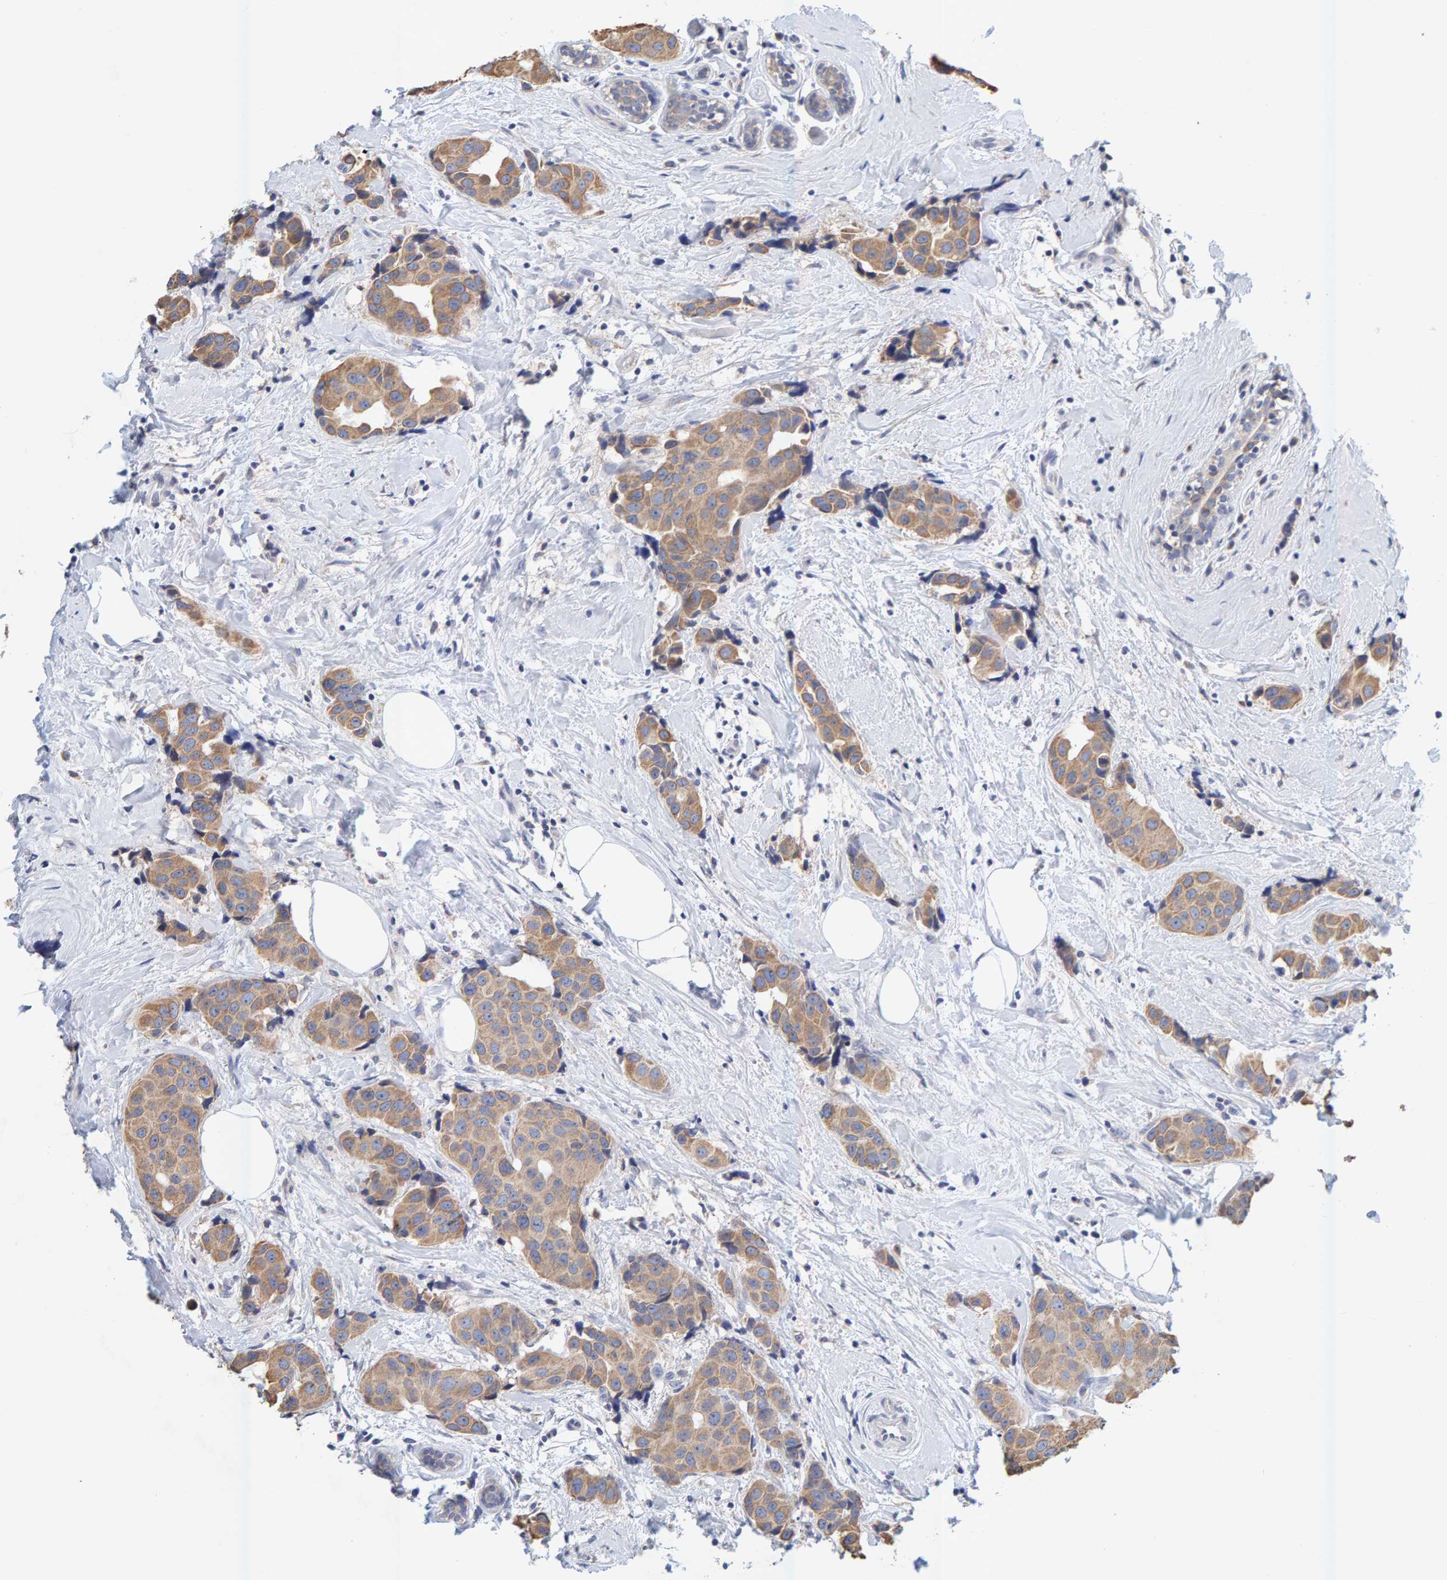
{"staining": {"intensity": "moderate", "quantity": ">75%", "location": "cytoplasmic/membranous"}, "tissue": "breast cancer", "cell_type": "Tumor cells", "image_type": "cancer", "snomed": [{"axis": "morphology", "description": "Normal tissue, NOS"}, {"axis": "morphology", "description": "Duct carcinoma"}, {"axis": "topography", "description": "Breast"}], "caption": "Breast intraductal carcinoma stained with a protein marker exhibits moderate staining in tumor cells.", "gene": "SGPL1", "patient": {"sex": "female", "age": 39}}